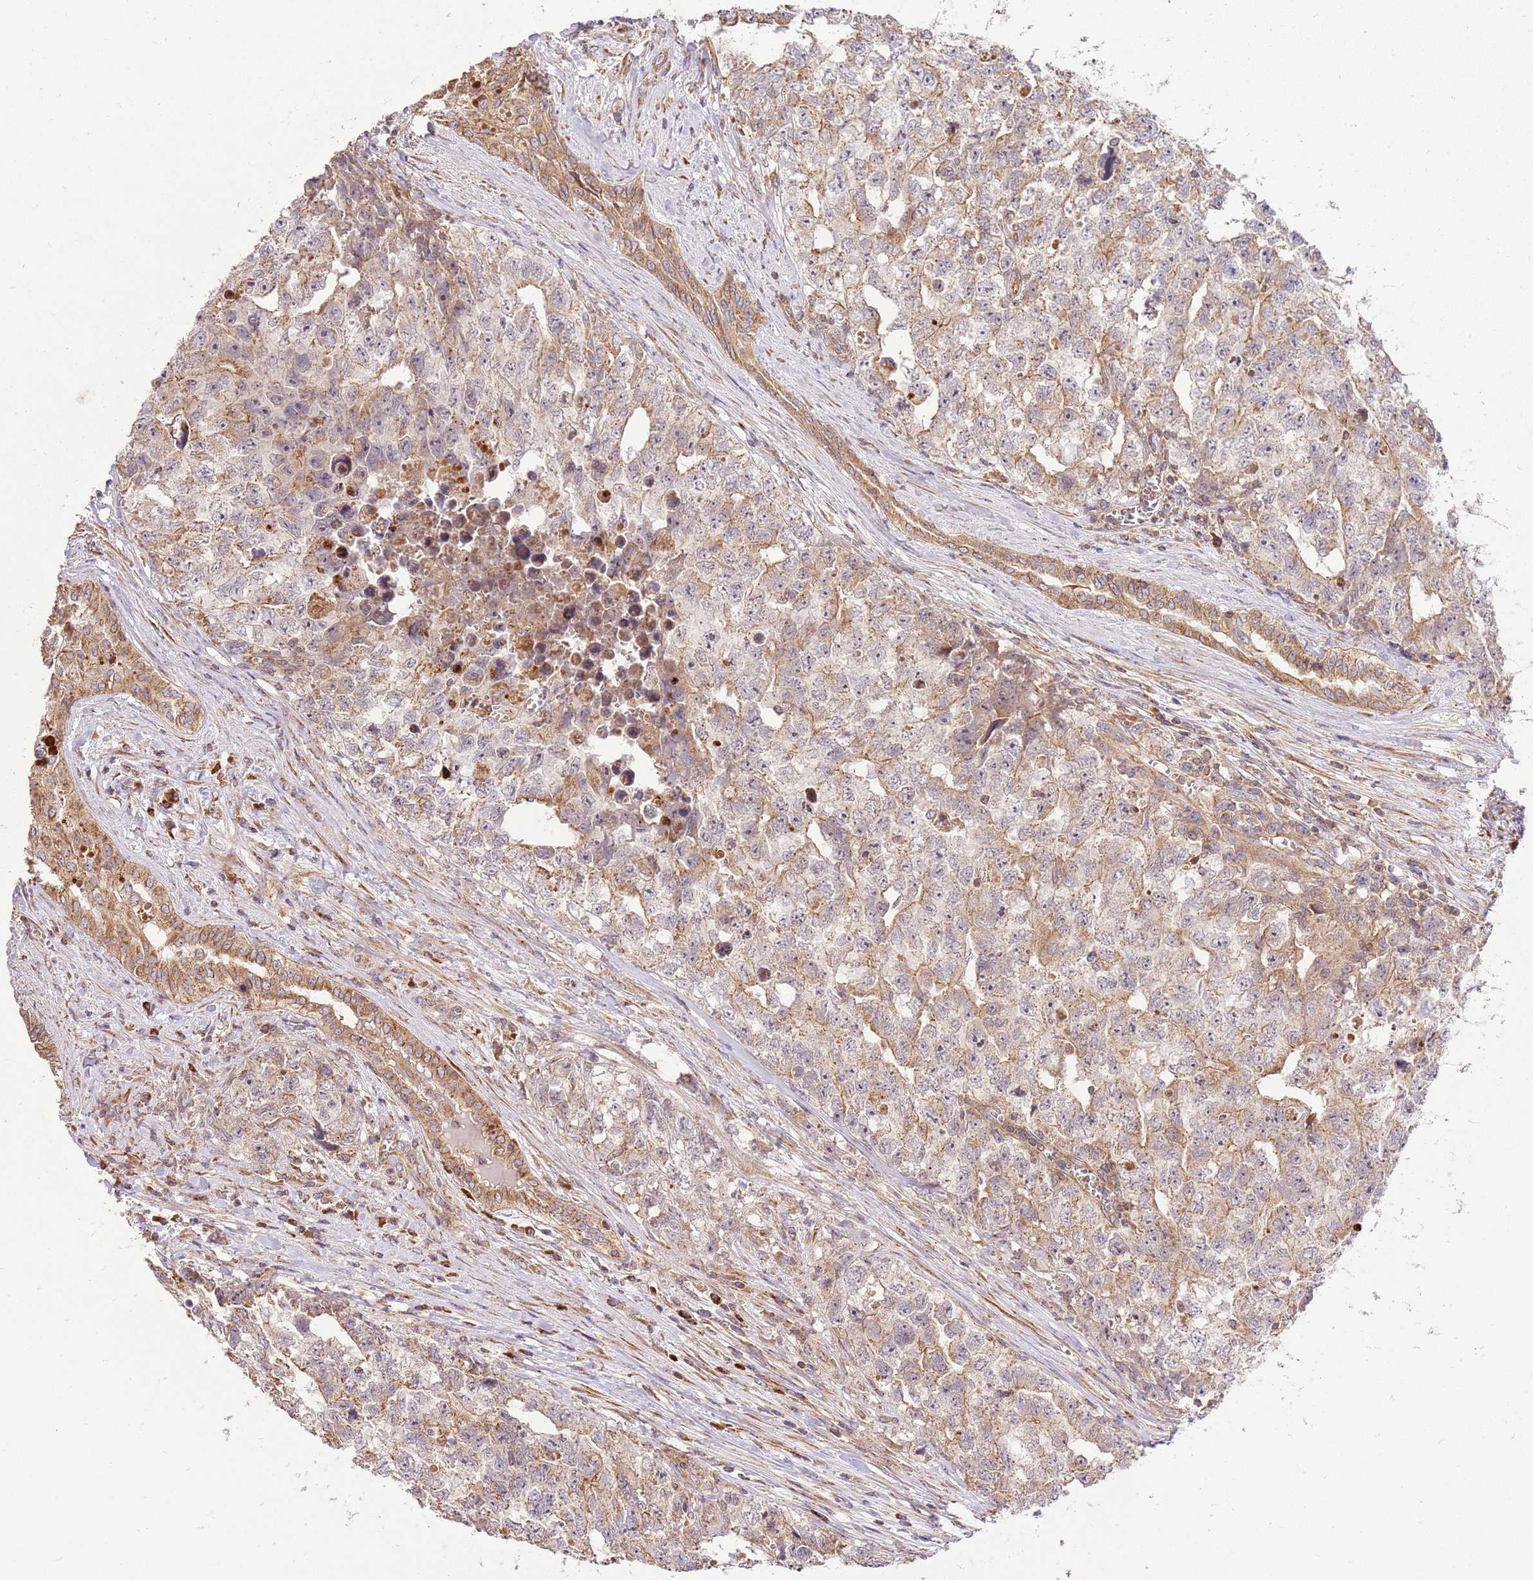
{"staining": {"intensity": "weak", "quantity": "25%-75%", "location": "cytoplasmic/membranous"}, "tissue": "testis cancer", "cell_type": "Tumor cells", "image_type": "cancer", "snomed": [{"axis": "morphology", "description": "Carcinoma, Embryonal, NOS"}, {"axis": "topography", "description": "Testis"}], "caption": "This micrograph displays immunohistochemistry (IHC) staining of testis cancer, with low weak cytoplasmic/membranous staining in approximately 25%-75% of tumor cells.", "gene": "SPATA2L", "patient": {"sex": "male", "age": 31}}